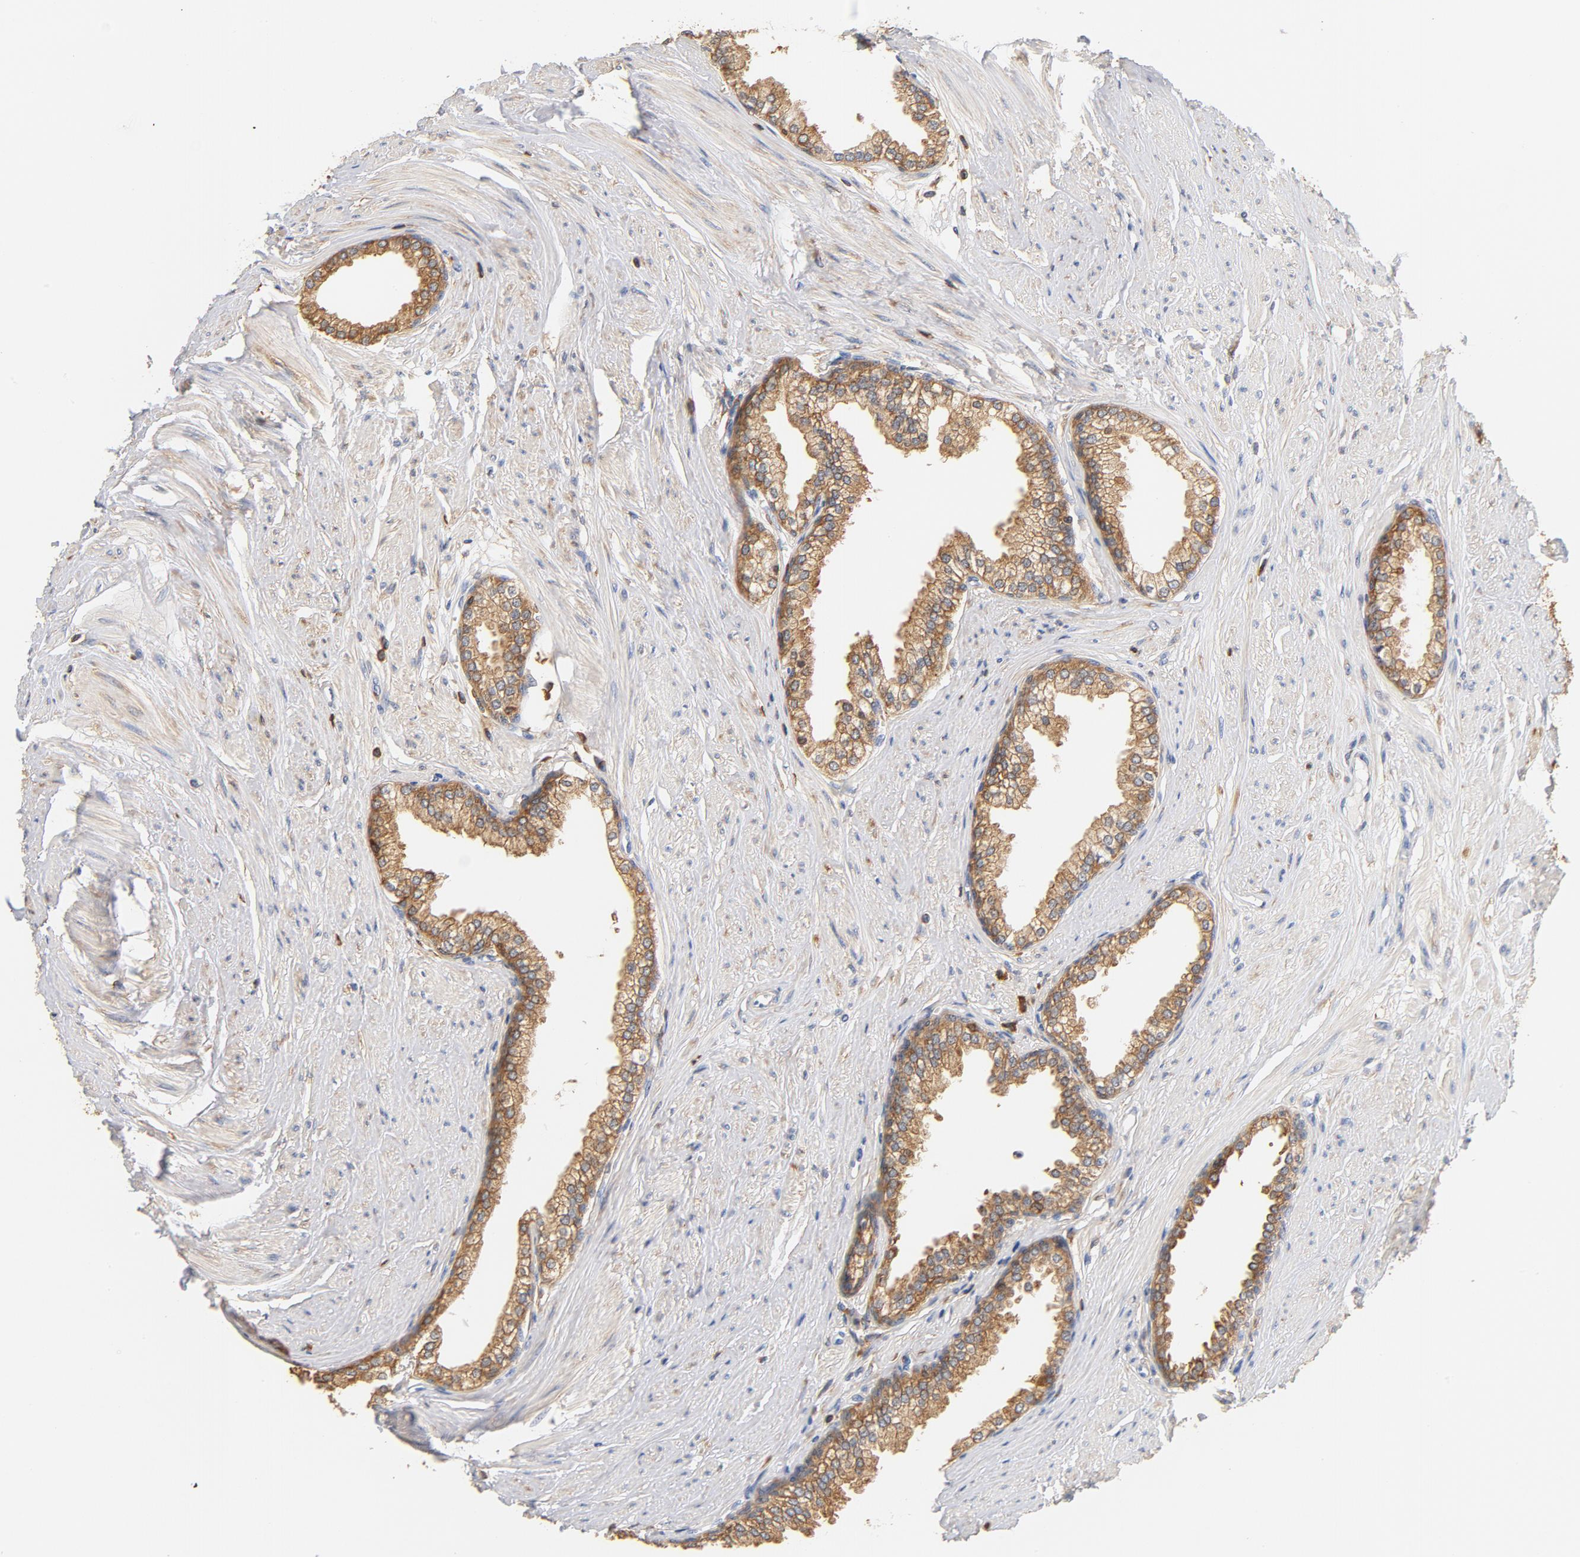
{"staining": {"intensity": "moderate", "quantity": ">75%", "location": "cytoplasmic/membranous"}, "tissue": "prostate", "cell_type": "Glandular cells", "image_type": "normal", "snomed": [{"axis": "morphology", "description": "Normal tissue, NOS"}, {"axis": "topography", "description": "Prostate"}], "caption": "Immunohistochemistry (IHC) (DAB (3,3'-diaminobenzidine)) staining of normal human prostate displays moderate cytoplasmic/membranous protein expression in approximately >75% of glandular cells.", "gene": "EZR", "patient": {"sex": "male", "age": 64}}